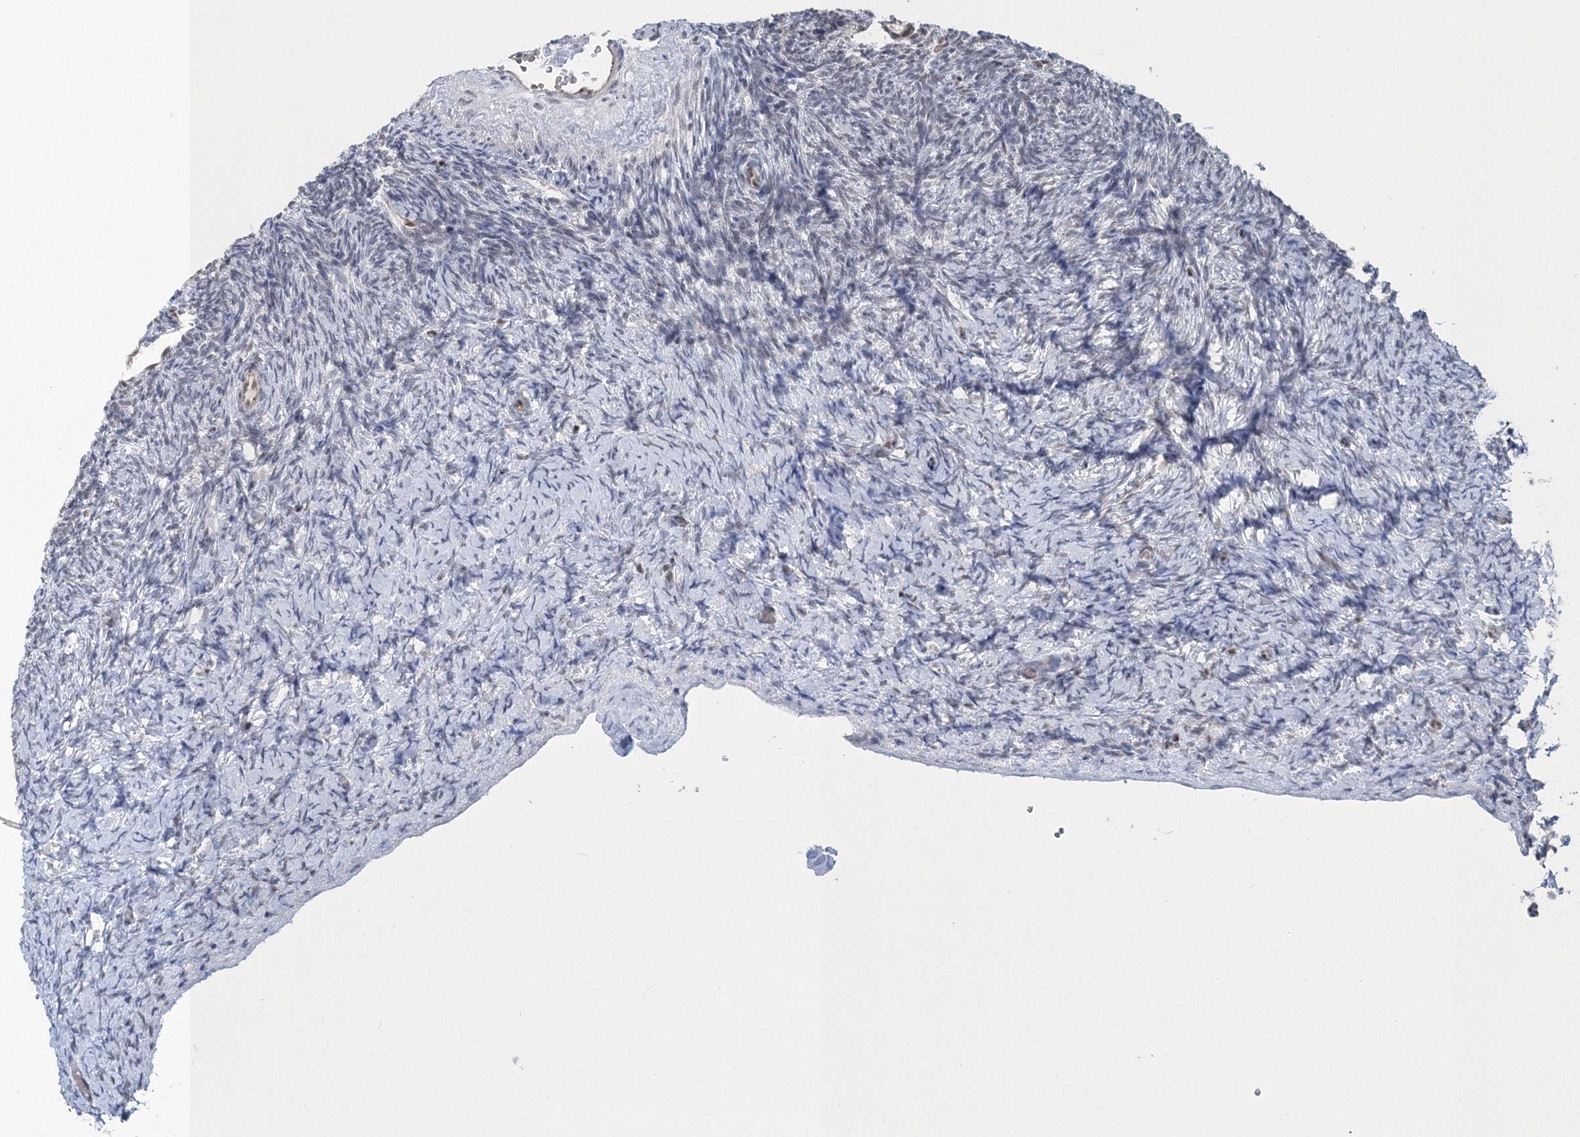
{"staining": {"intensity": "moderate", "quantity": "<25%", "location": "nuclear"}, "tissue": "ovary", "cell_type": "Follicle cells", "image_type": "normal", "snomed": [{"axis": "morphology", "description": "Normal tissue, NOS"}, {"axis": "topography", "description": "Ovary"}], "caption": "Immunohistochemistry (IHC) micrograph of unremarkable ovary: human ovary stained using immunohistochemistry (IHC) shows low levels of moderate protein expression localized specifically in the nuclear of follicle cells, appearing as a nuclear brown color.", "gene": "PDS5A", "patient": {"sex": "female", "age": 34}}